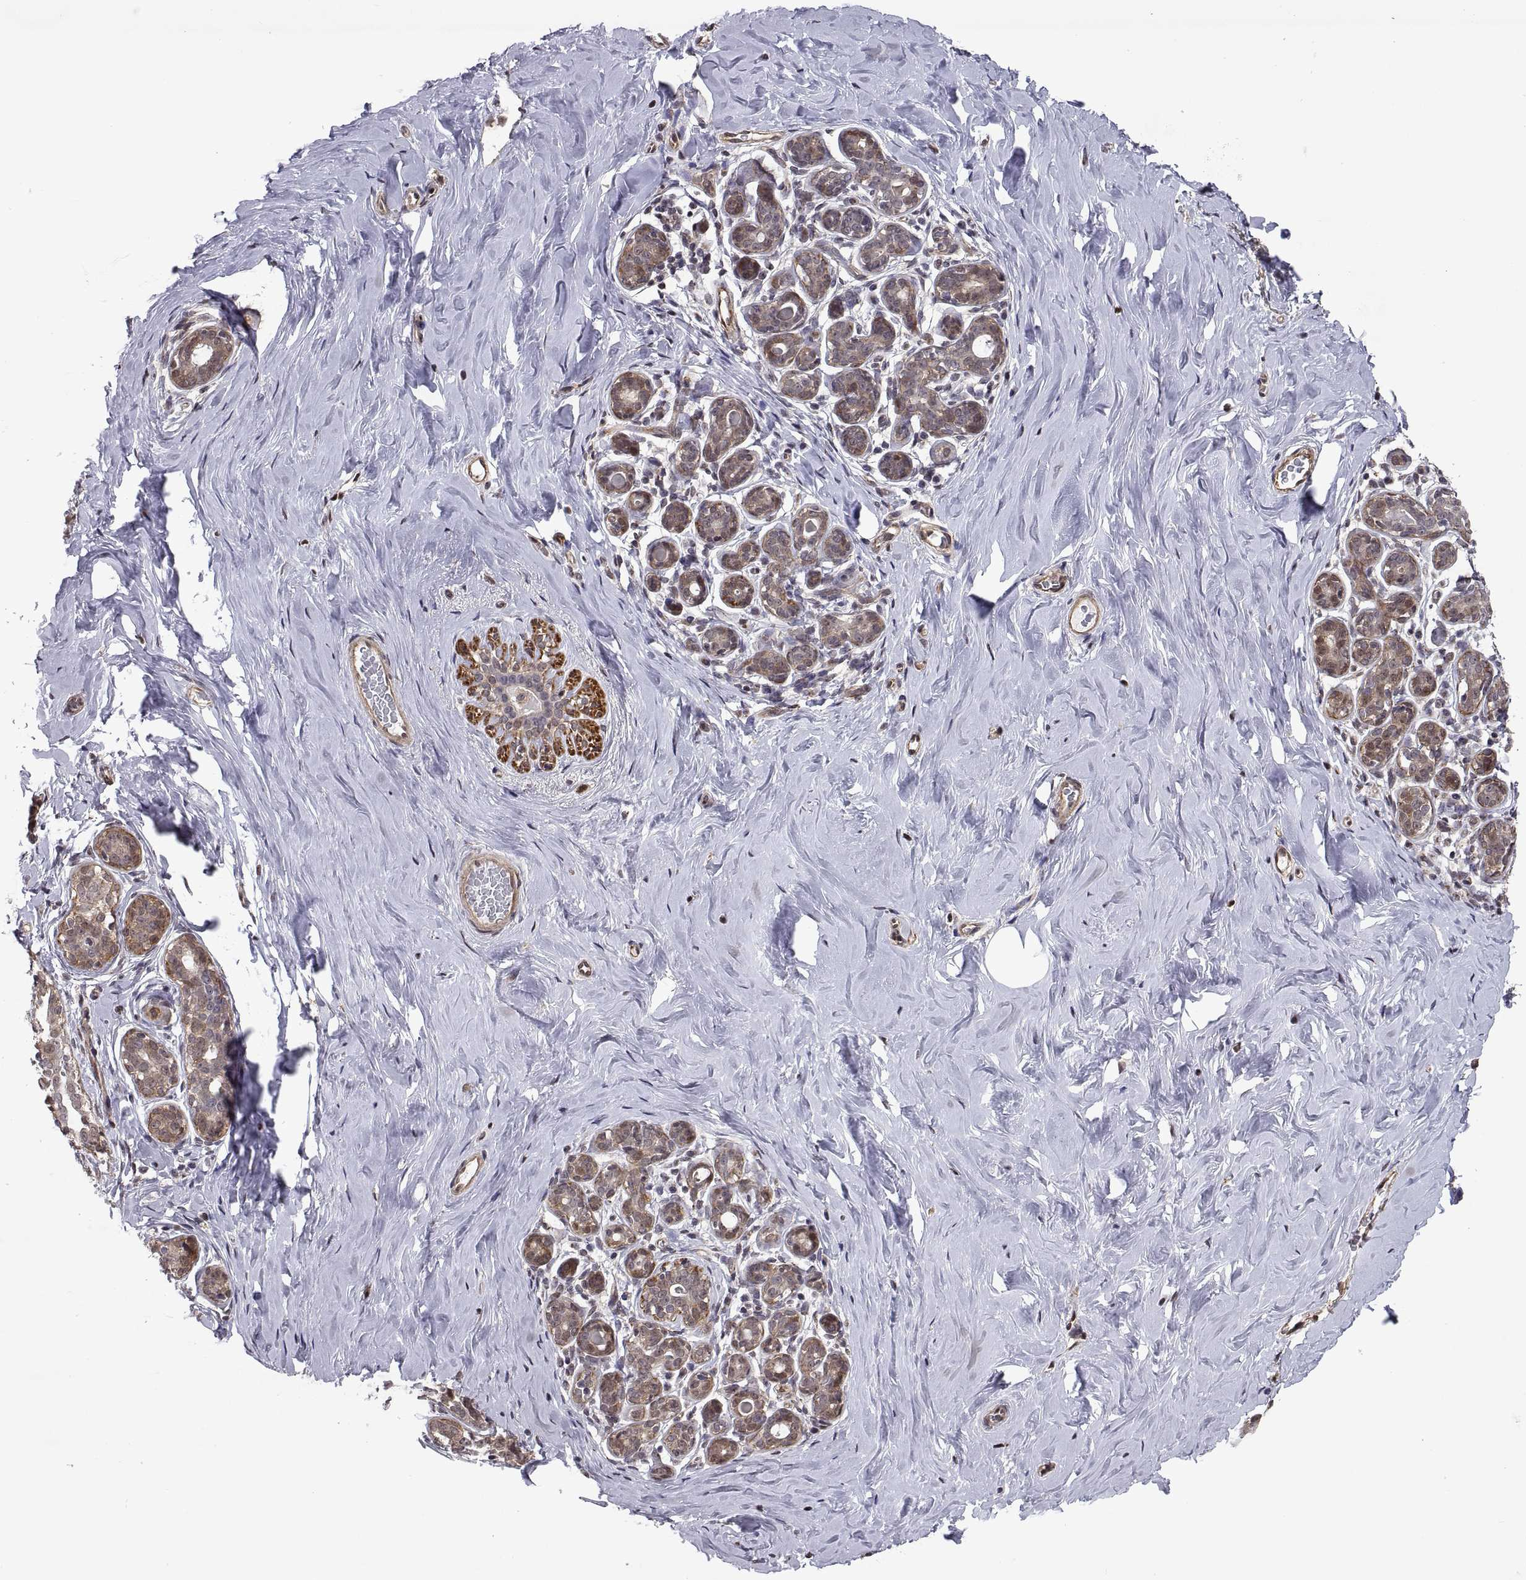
{"staining": {"intensity": "negative", "quantity": "none", "location": "none"}, "tissue": "breast", "cell_type": "Adipocytes", "image_type": "normal", "snomed": [{"axis": "morphology", "description": "Normal tissue, NOS"}, {"axis": "topography", "description": "Skin"}, {"axis": "topography", "description": "Breast"}], "caption": "DAB immunohistochemical staining of unremarkable breast displays no significant staining in adipocytes.", "gene": "ARRB1", "patient": {"sex": "female", "age": 43}}